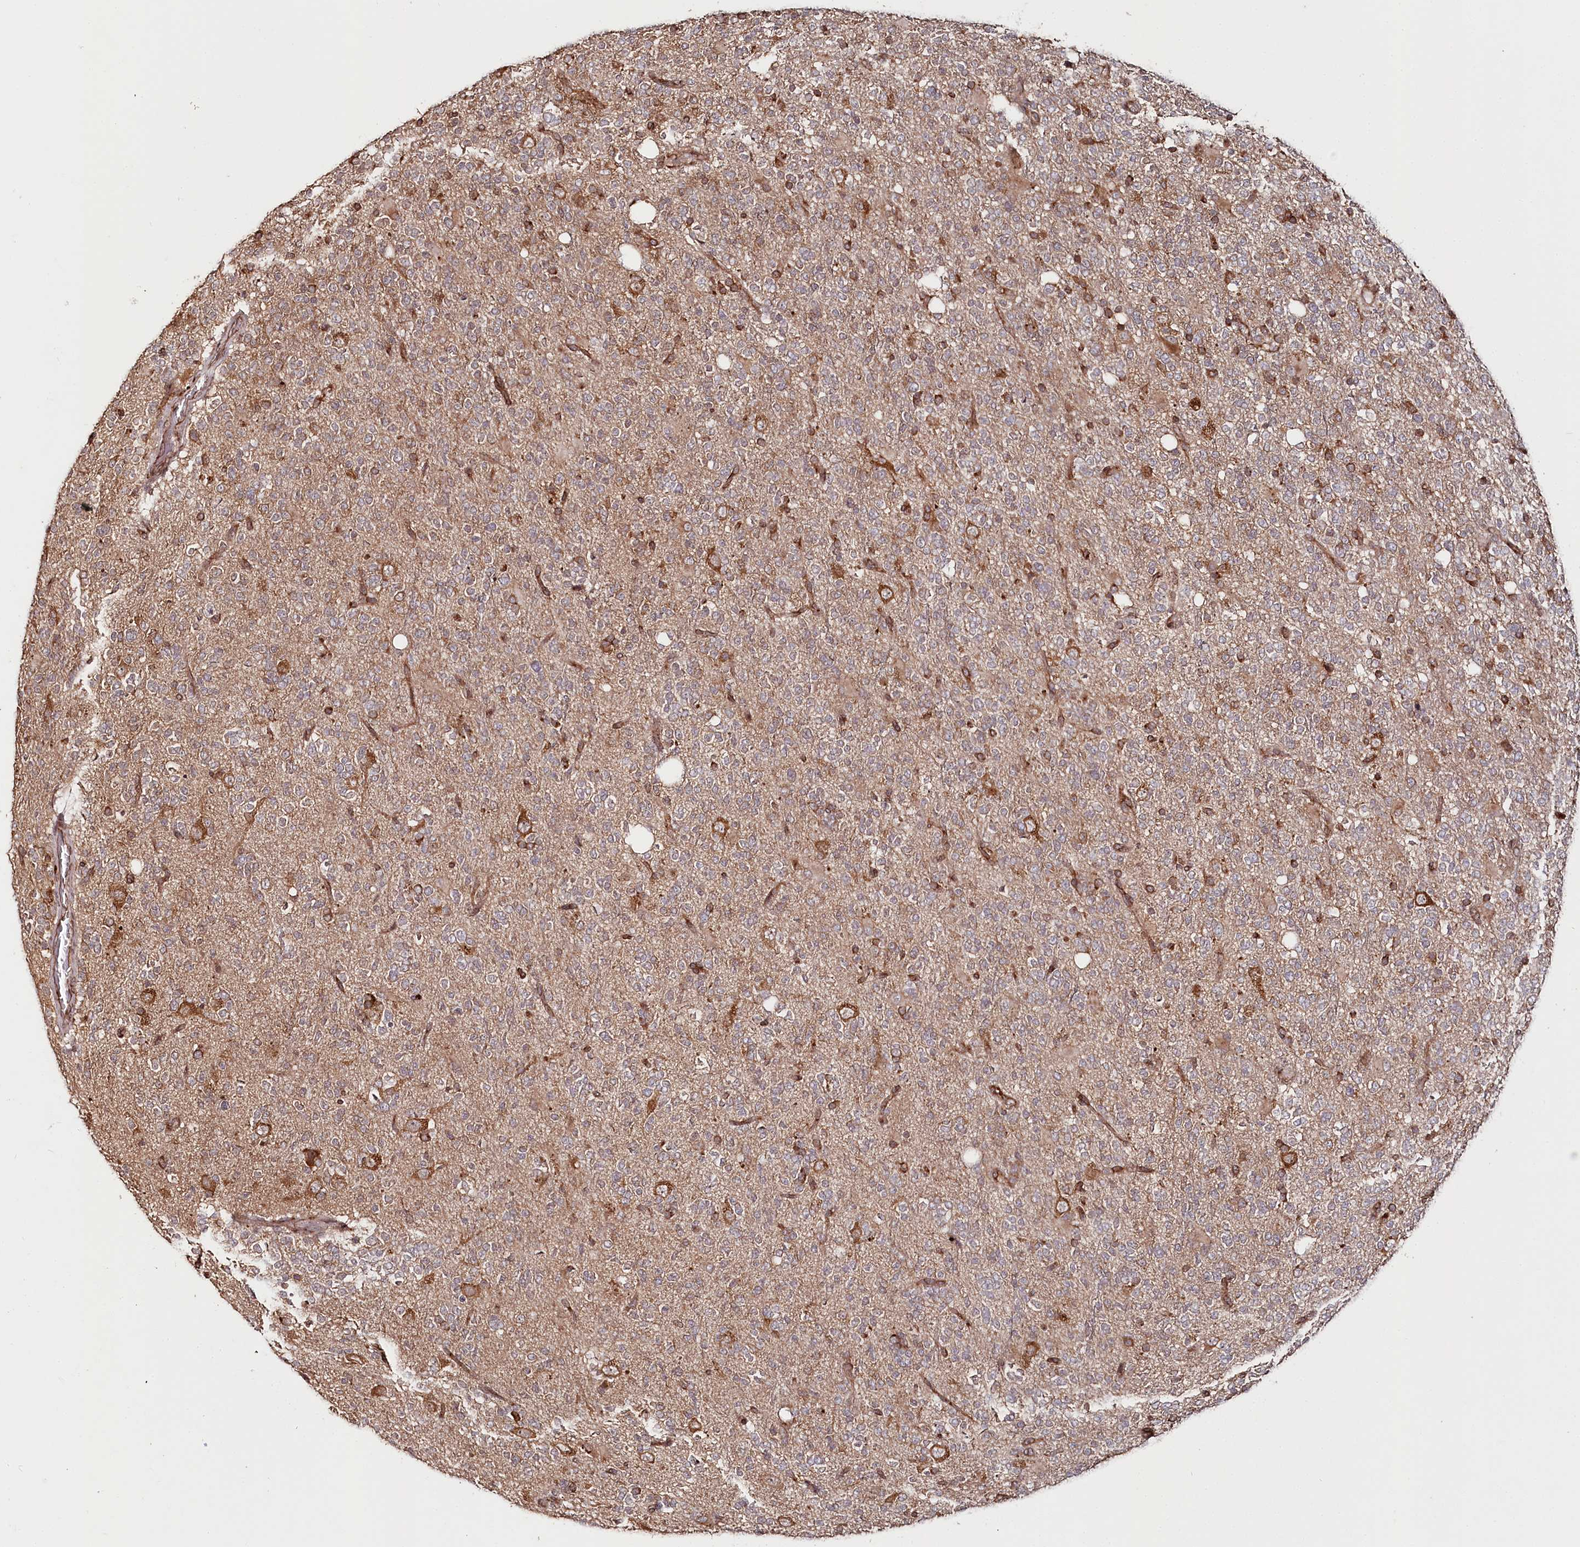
{"staining": {"intensity": "weak", "quantity": "25%-75%", "location": "cytoplasmic/membranous"}, "tissue": "glioma", "cell_type": "Tumor cells", "image_type": "cancer", "snomed": [{"axis": "morphology", "description": "Glioma, malignant, High grade"}, {"axis": "topography", "description": "Brain"}], "caption": "Glioma tissue demonstrates weak cytoplasmic/membranous expression in approximately 25%-75% of tumor cells", "gene": "OTUD4", "patient": {"sex": "female", "age": 62}}